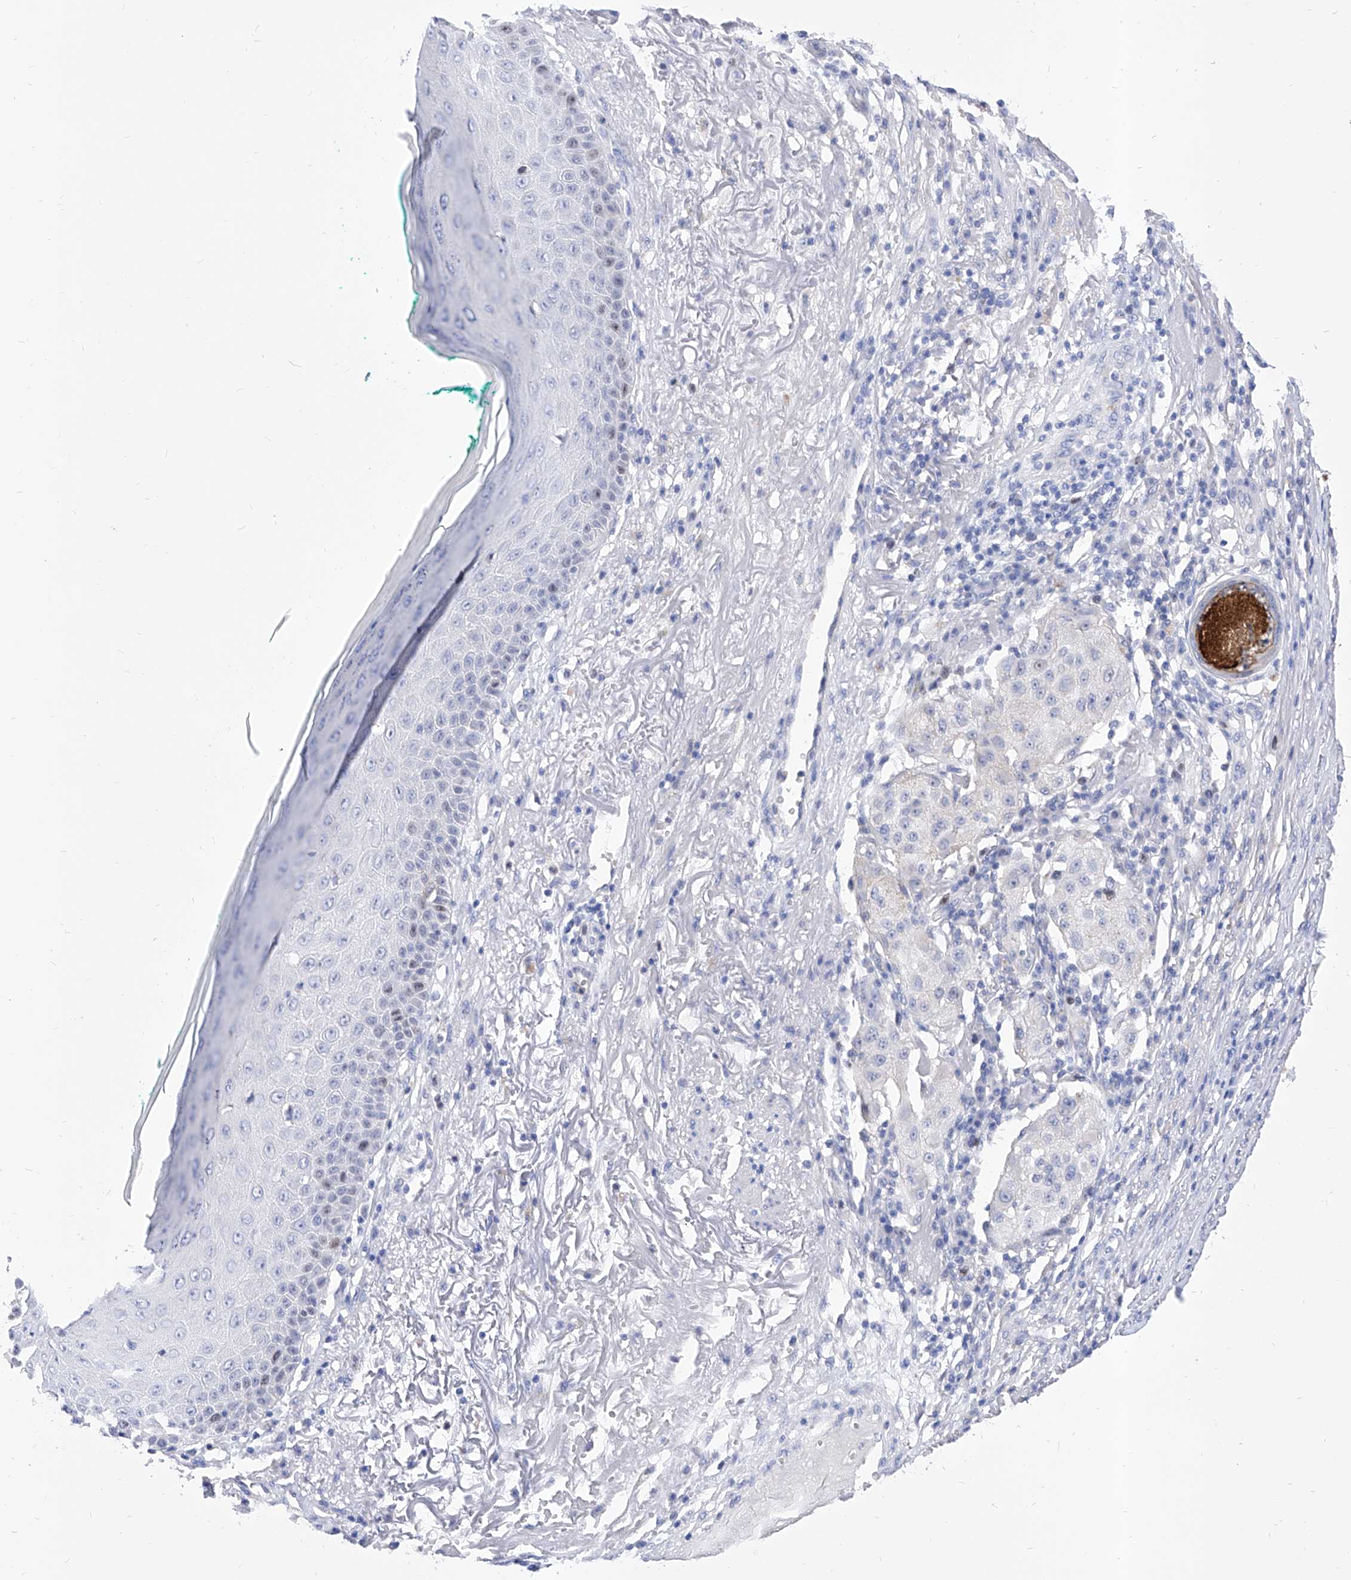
{"staining": {"intensity": "negative", "quantity": "none", "location": "none"}, "tissue": "melanoma", "cell_type": "Tumor cells", "image_type": "cancer", "snomed": [{"axis": "morphology", "description": "Necrosis, NOS"}, {"axis": "morphology", "description": "Malignant melanoma, NOS"}, {"axis": "topography", "description": "Skin"}], "caption": "A high-resolution micrograph shows immunohistochemistry staining of melanoma, which reveals no significant positivity in tumor cells.", "gene": "VAX1", "patient": {"sex": "female", "age": 87}}